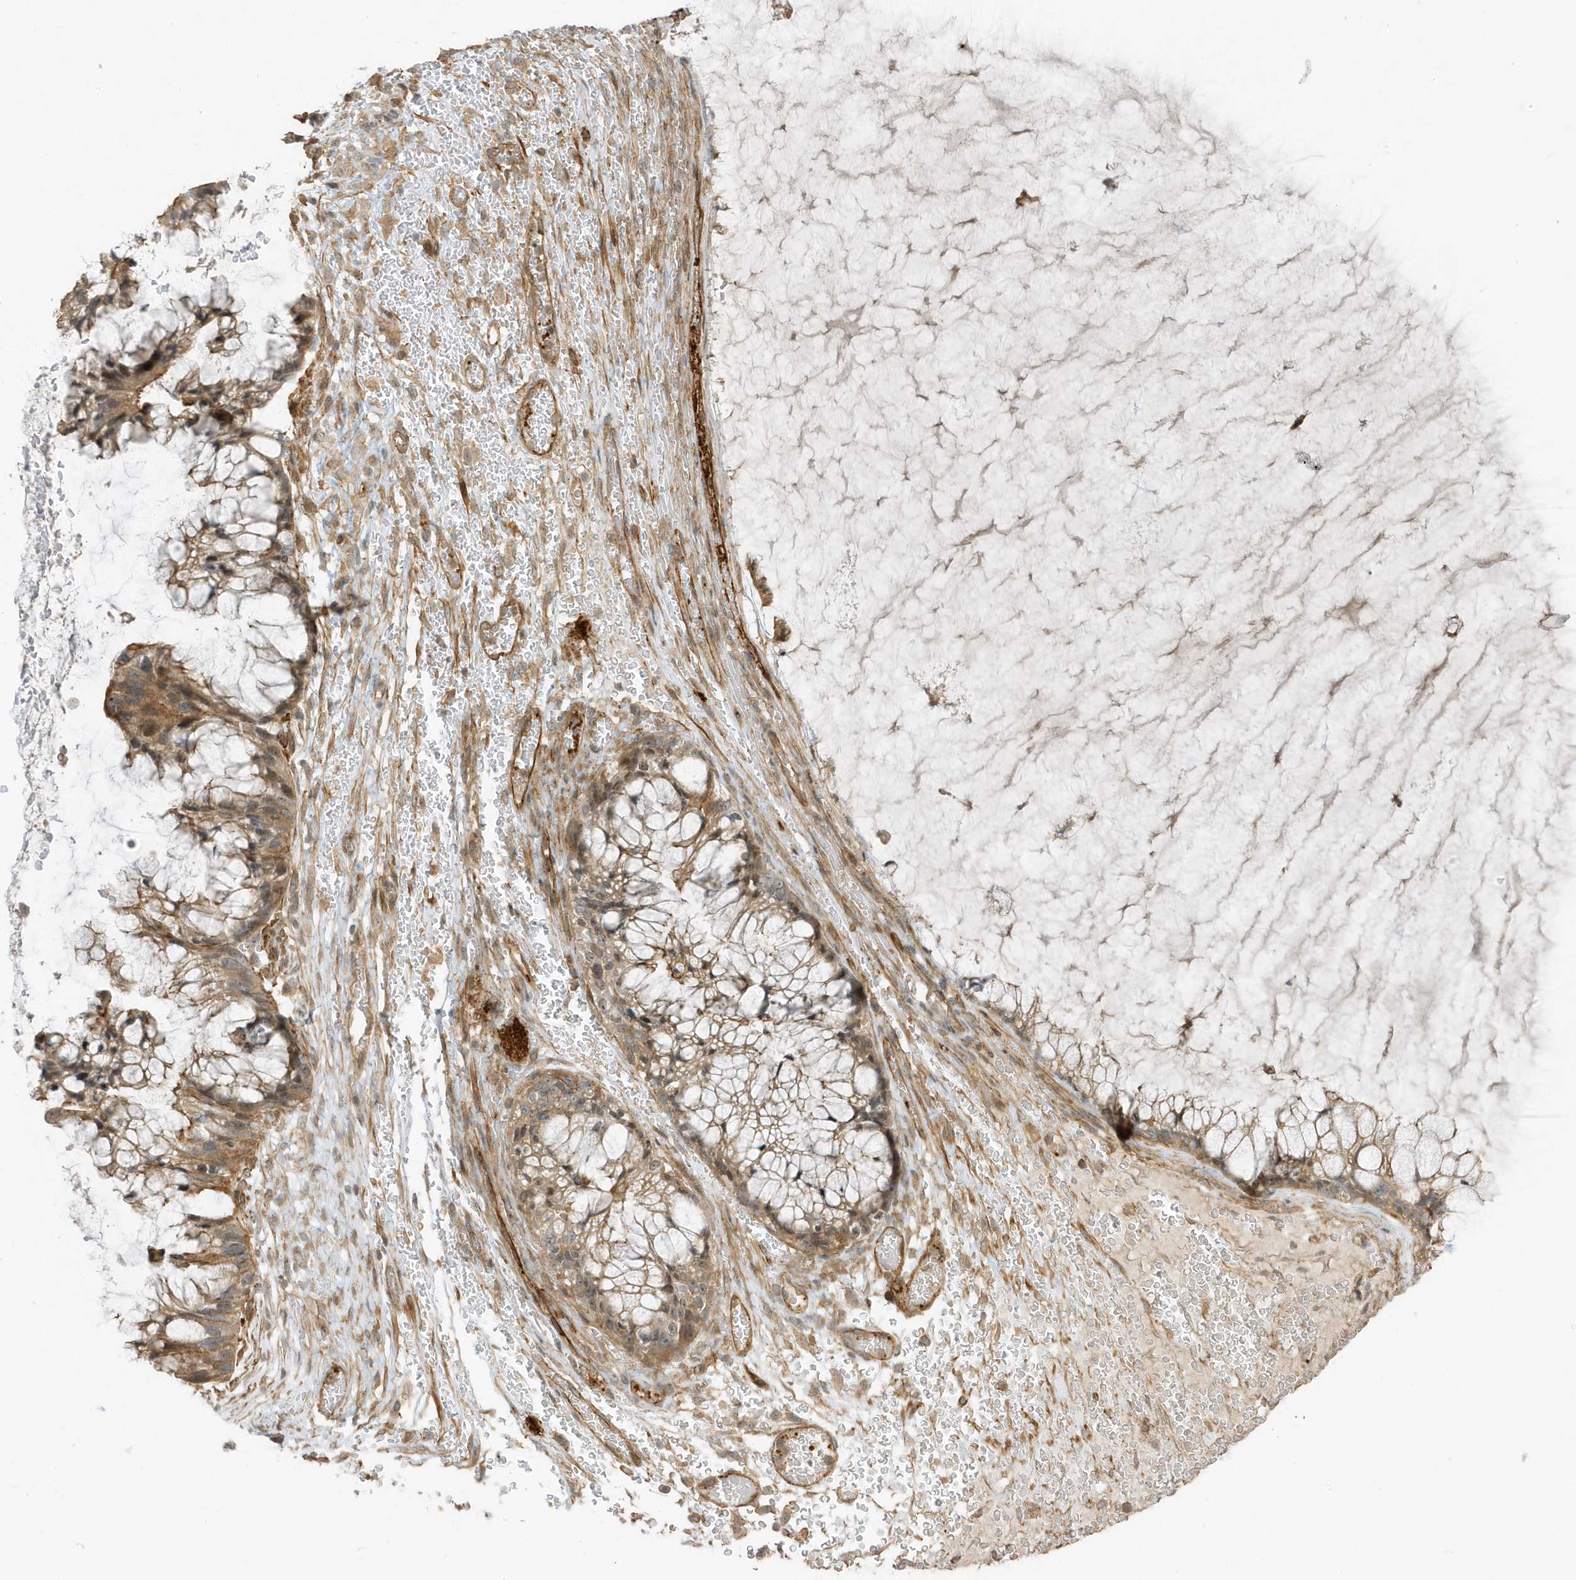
{"staining": {"intensity": "moderate", "quantity": ">75%", "location": "cytoplasmic/membranous"}, "tissue": "ovarian cancer", "cell_type": "Tumor cells", "image_type": "cancer", "snomed": [{"axis": "morphology", "description": "Cystadenocarcinoma, mucinous, NOS"}, {"axis": "topography", "description": "Ovary"}], "caption": "Moderate cytoplasmic/membranous positivity for a protein is present in about >75% of tumor cells of ovarian mucinous cystadenocarcinoma using IHC.", "gene": "ZBTB8A", "patient": {"sex": "female", "age": 37}}